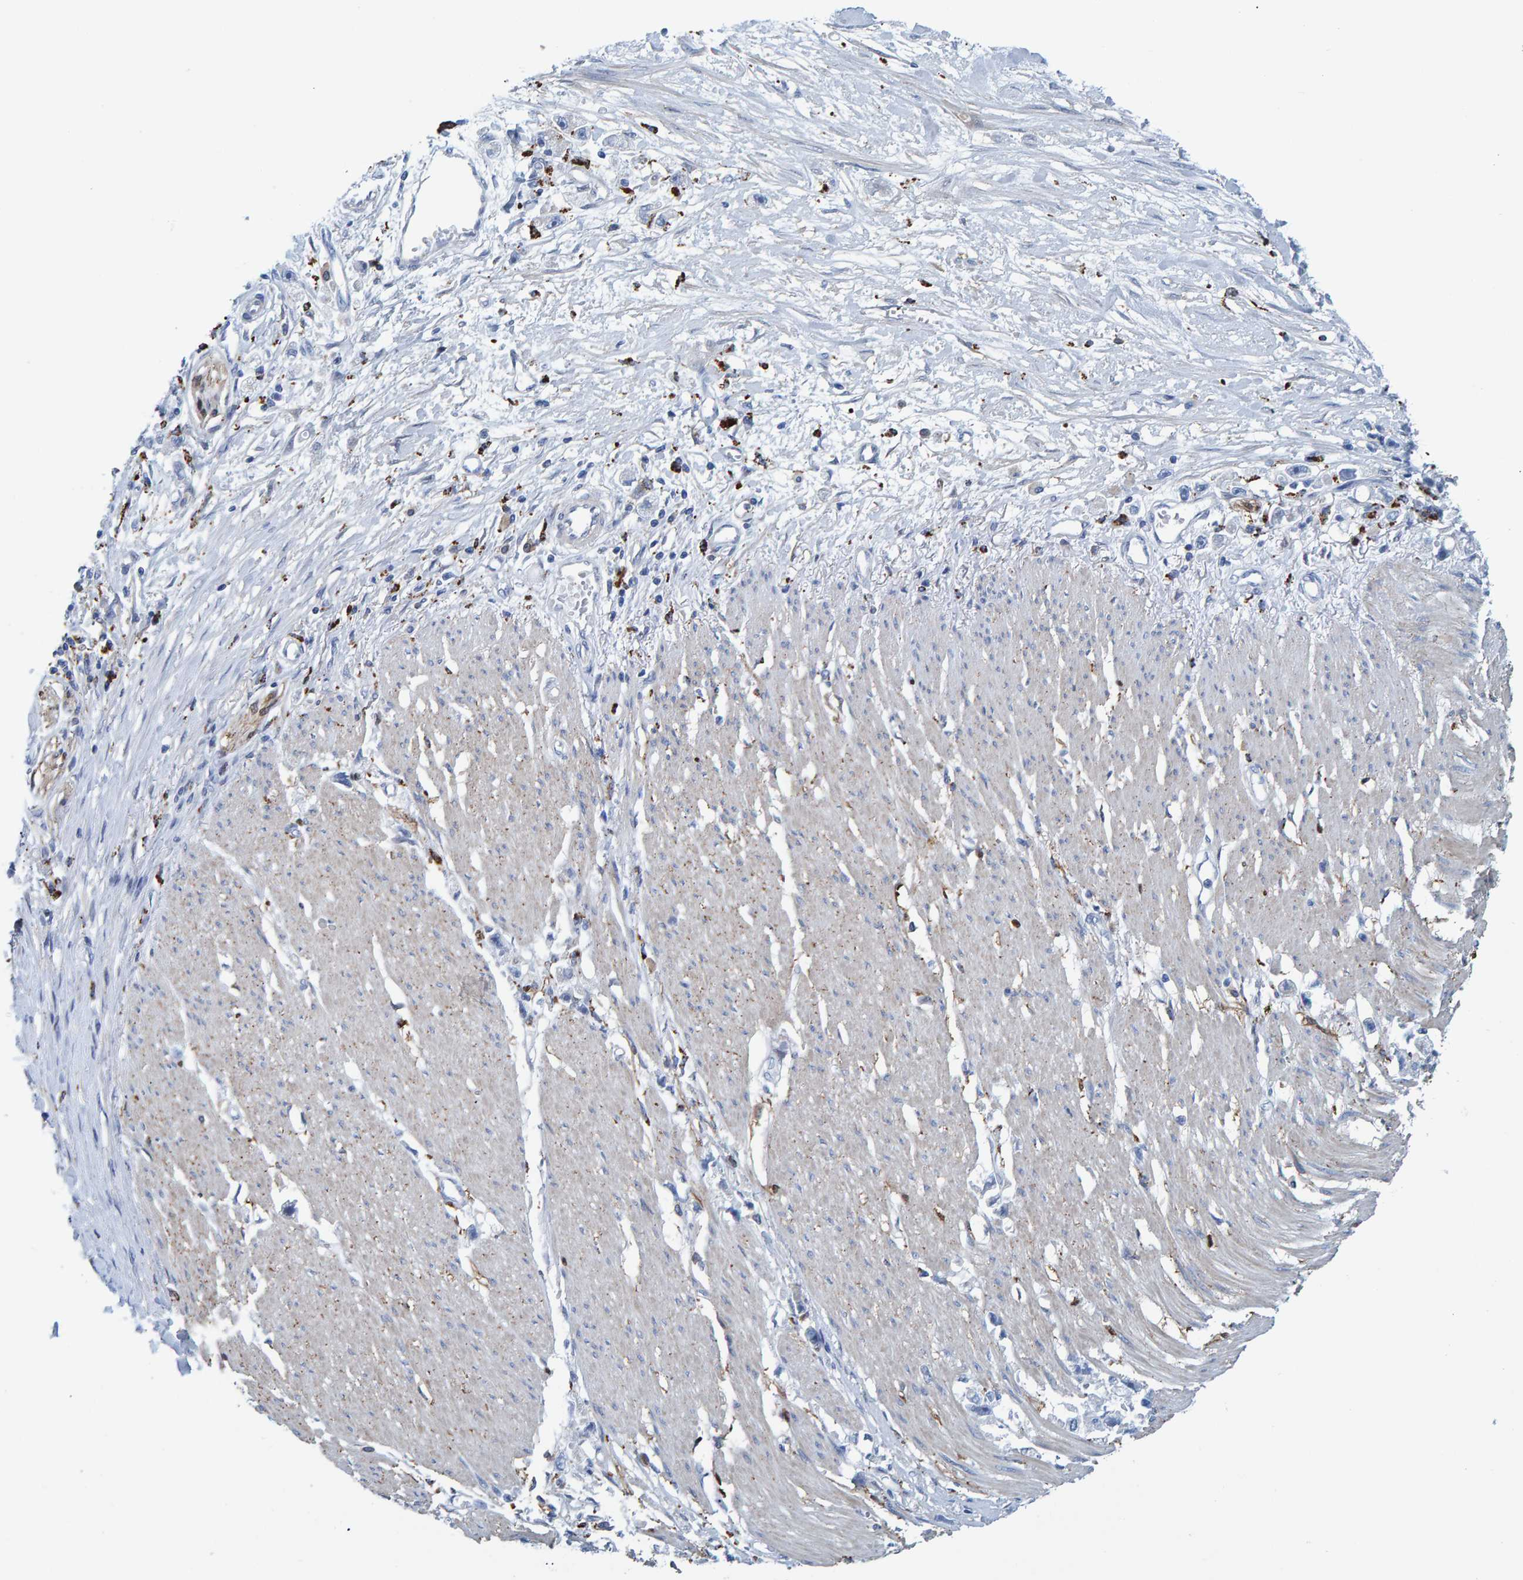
{"staining": {"intensity": "negative", "quantity": "none", "location": "none"}, "tissue": "stomach cancer", "cell_type": "Tumor cells", "image_type": "cancer", "snomed": [{"axis": "morphology", "description": "Adenocarcinoma, NOS"}, {"axis": "topography", "description": "Stomach"}], "caption": "Tumor cells show no significant protein positivity in stomach cancer (adenocarcinoma).", "gene": "IDO1", "patient": {"sex": "female", "age": 59}}